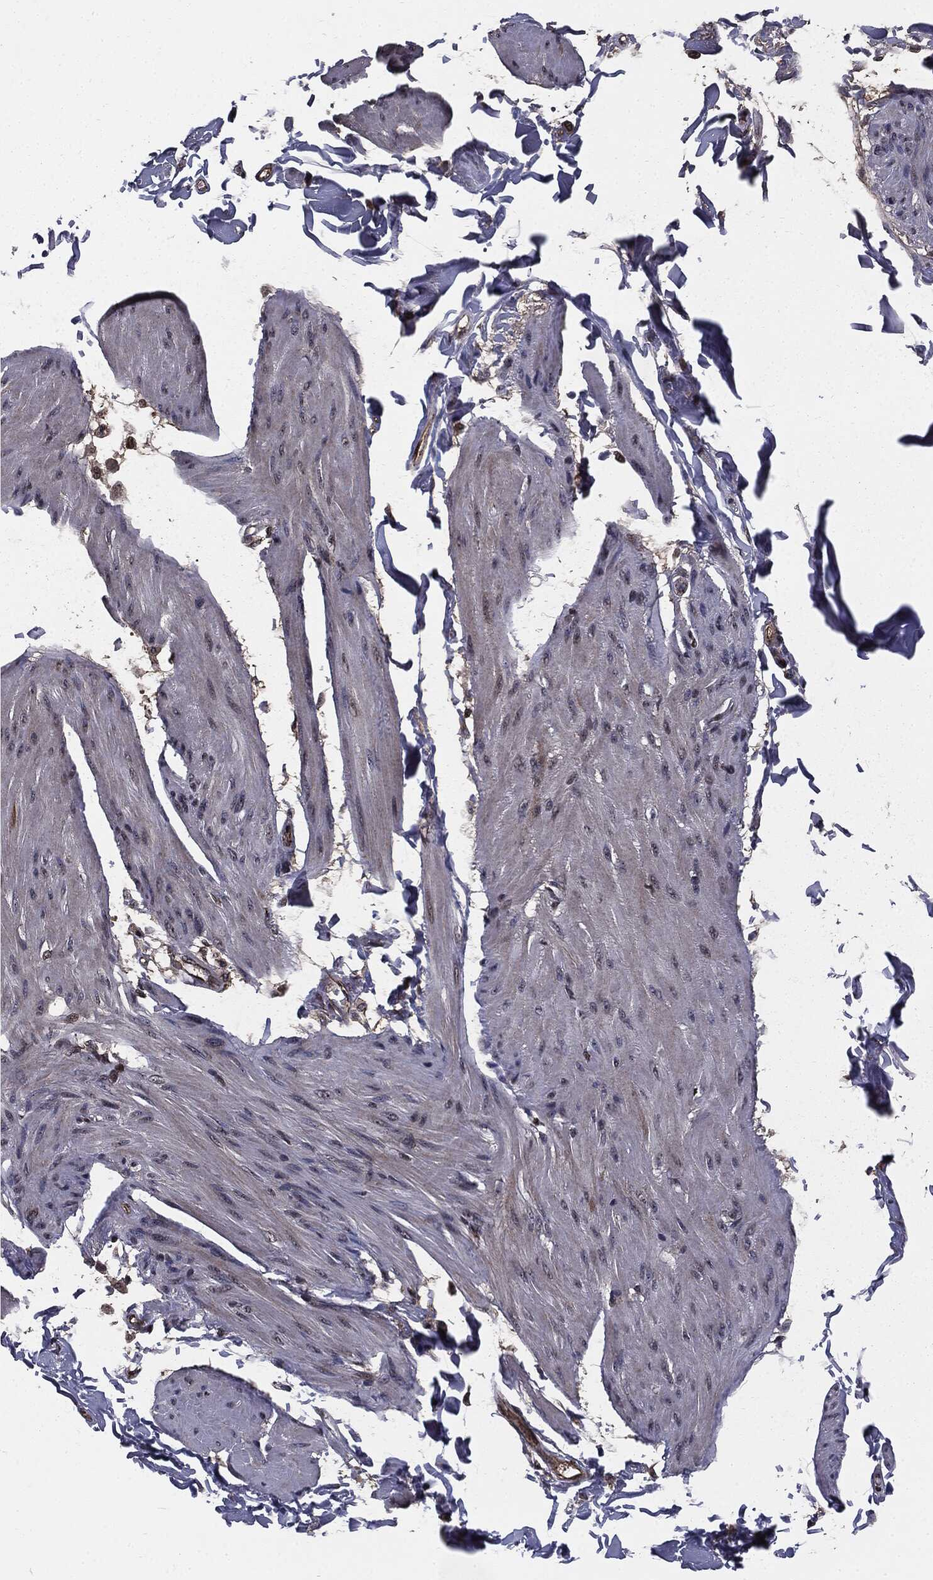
{"staining": {"intensity": "negative", "quantity": "none", "location": "none"}, "tissue": "smooth muscle", "cell_type": "Smooth muscle cells", "image_type": "normal", "snomed": [{"axis": "morphology", "description": "Normal tissue, NOS"}, {"axis": "topography", "description": "Adipose tissue"}, {"axis": "topography", "description": "Smooth muscle"}, {"axis": "topography", "description": "Peripheral nerve tissue"}], "caption": "Human smooth muscle stained for a protein using IHC shows no positivity in smooth muscle cells.", "gene": "PTPA", "patient": {"sex": "male", "age": 83}}